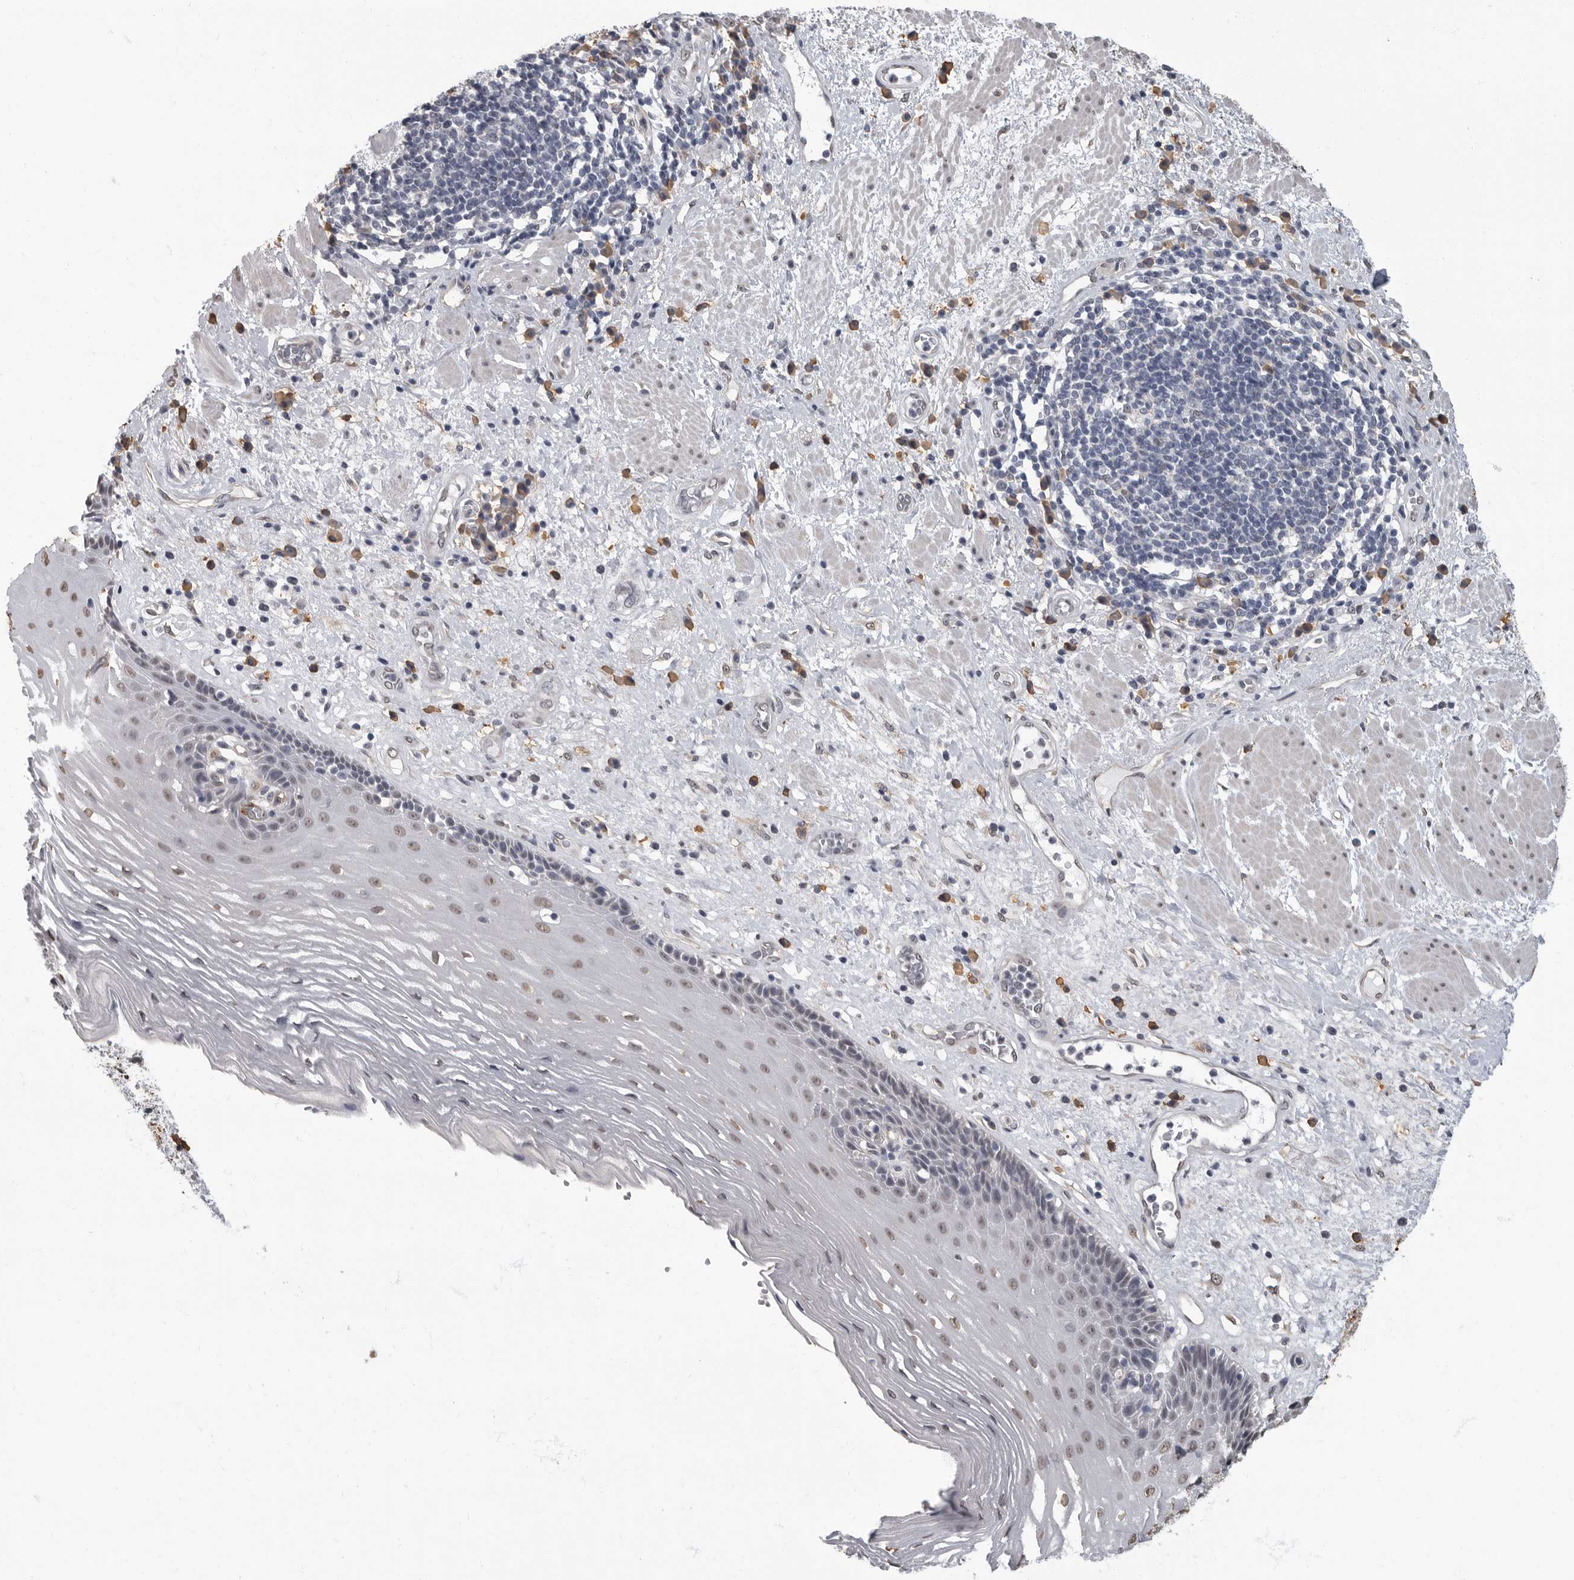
{"staining": {"intensity": "moderate", "quantity": "<25%", "location": "nuclear"}, "tissue": "esophagus", "cell_type": "Squamous epithelial cells", "image_type": "normal", "snomed": [{"axis": "morphology", "description": "Normal tissue, NOS"}, {"axis": "morphology", "description": "Adenocarcinoma, NOS"}, {"axis": "topography", "description": "Esophagus"}], "caption": "An image of esophagus stained for a protein displays moderate nuclear brown staining in squamous epithelial cells. (DAB = brown stain, brightfield microscopy at high magnification).", "gene": "ARHGEF10", "patient": {"sex": "male", "age": 62}}